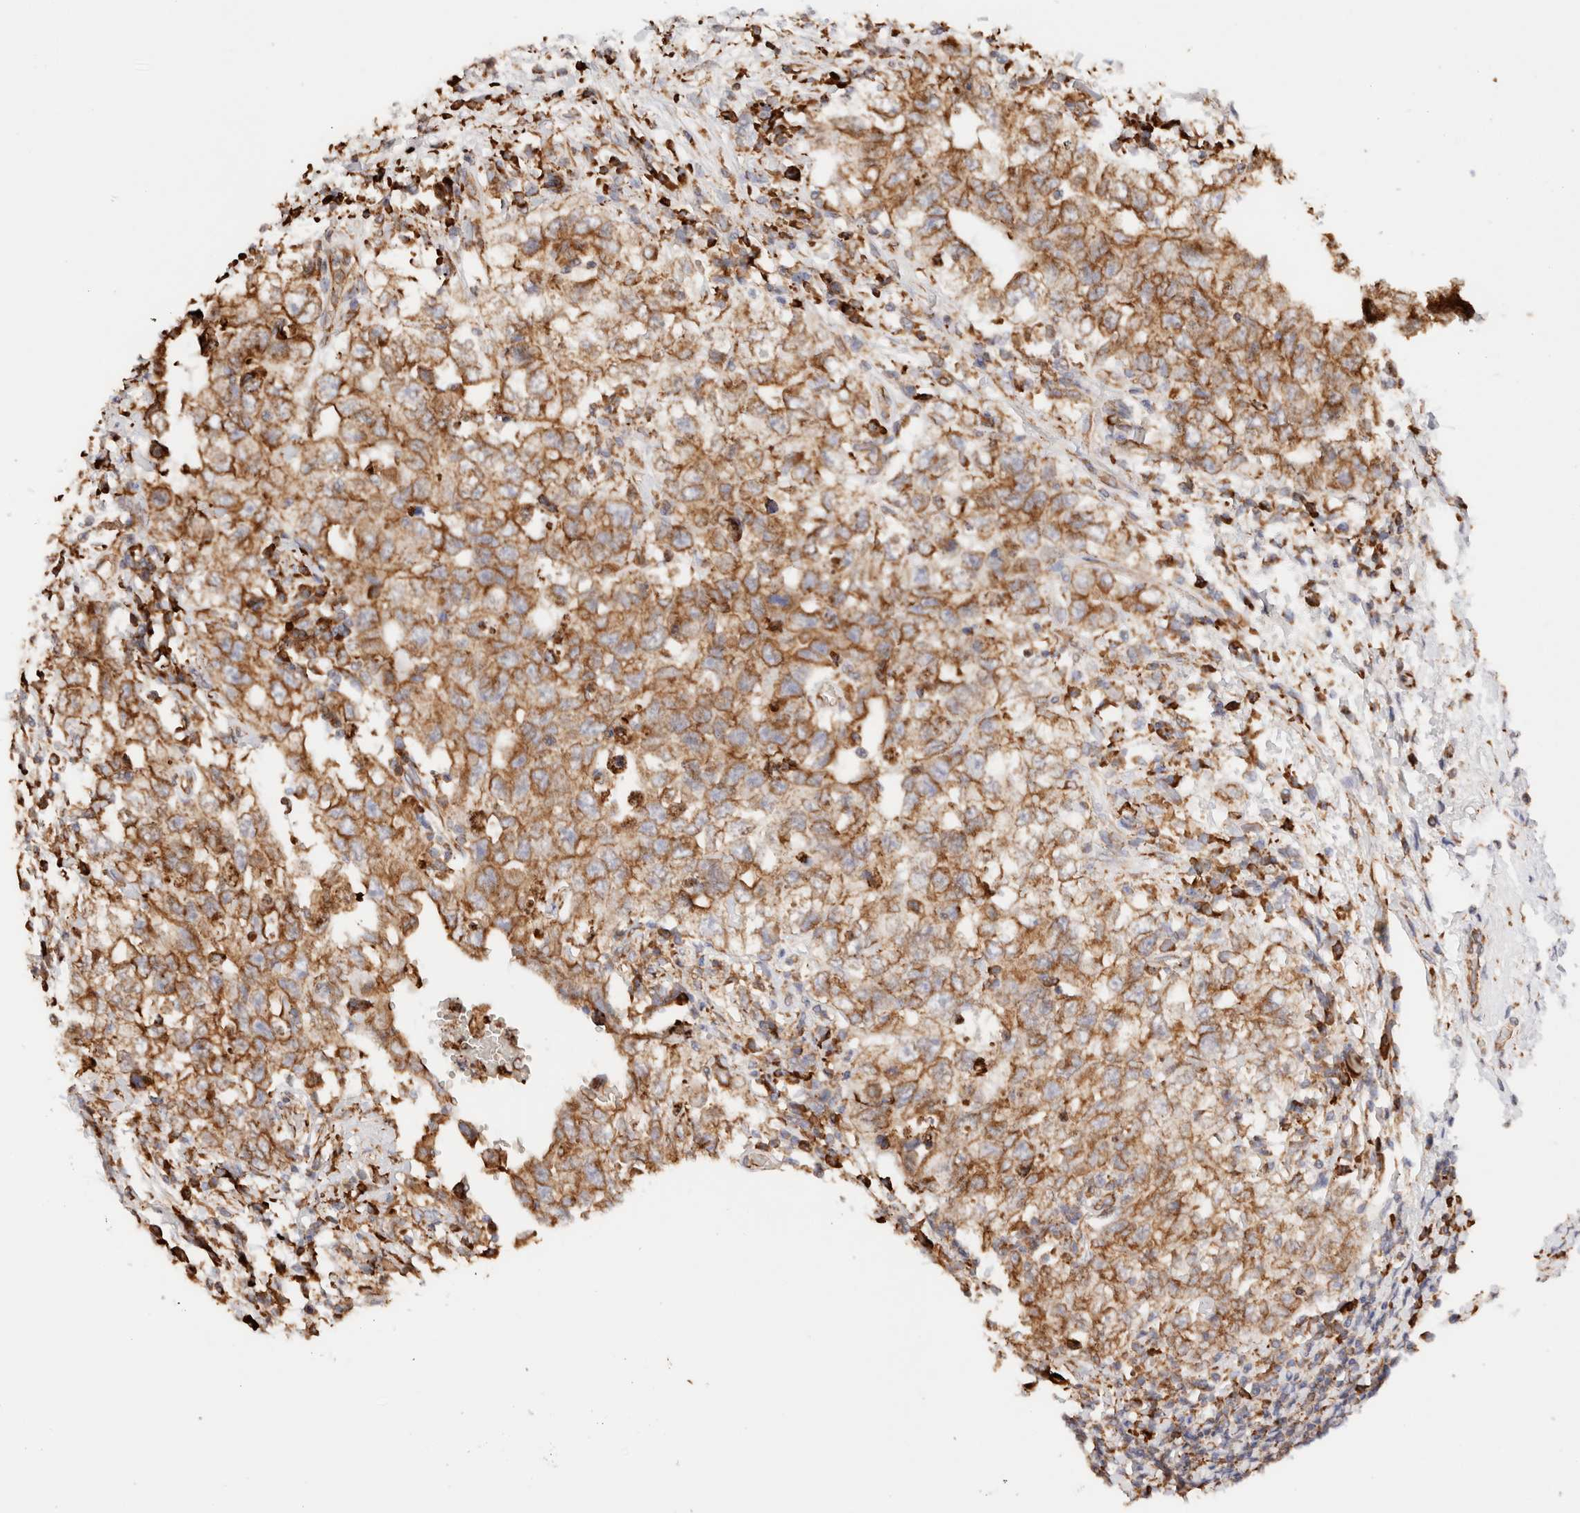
{"staining": {"intensity": "moderate", "quantity": ">75%", "location": "cytoplasmic/membranous"}, "tissue": "testis cancer", "cell_type": "Tumor cells", "image_type": "cancer", "snomed": [{"axis": "morphology", "description": "Carcinoma, Embryonal, NOS"}, {"axis": "topography", "description": "Testis"}], "caption": "This image exhibits IHC staining of embryonal carcinoma (testis), with medium moderate cytoplasmic/membranous positivity in about >75% of tumor cells.", "gene": "FER", "patient": {"sex": "male", "age": 26}}